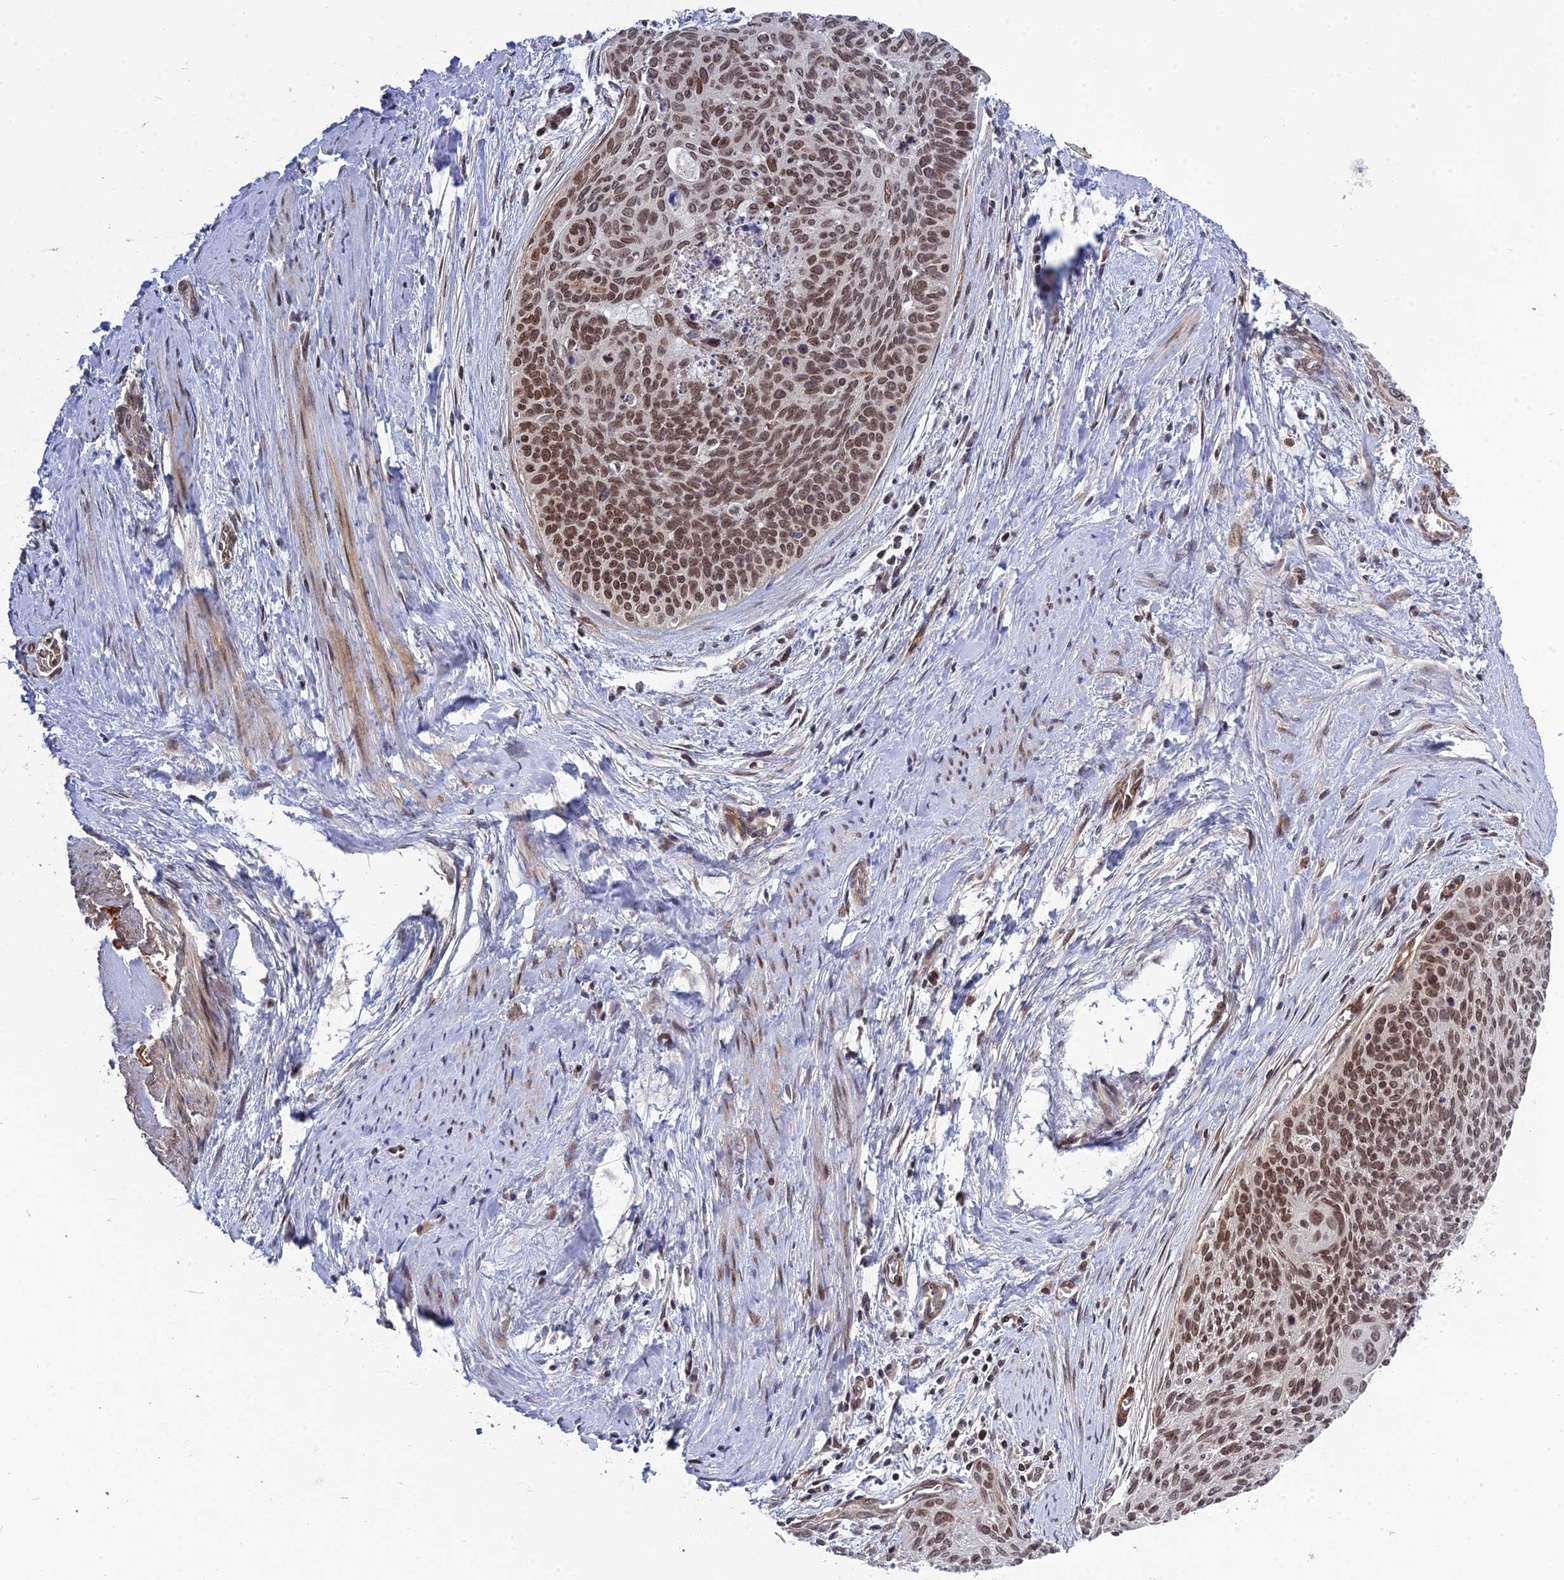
{"staining": {"intensity": "moderate", "quantity": ">75%", "location": "nuclear"}, "tissue": "cervical cancer", "cell_type": "Tumor cells", "image_type": "cancer", "snomed": [{"axis": "morphology", "description": "Squamous cell carcinoma, NOS"}, {"axis": "topography", "description": "Cervix"}], "caption": "Protein staining by IHC reveals moderate nuclear expression in about >75% of tumor cells in cervical cancer (squamous cell carcinoma).", "gene": "REXO1", "patient": {"sex": "female", "age": 55}}